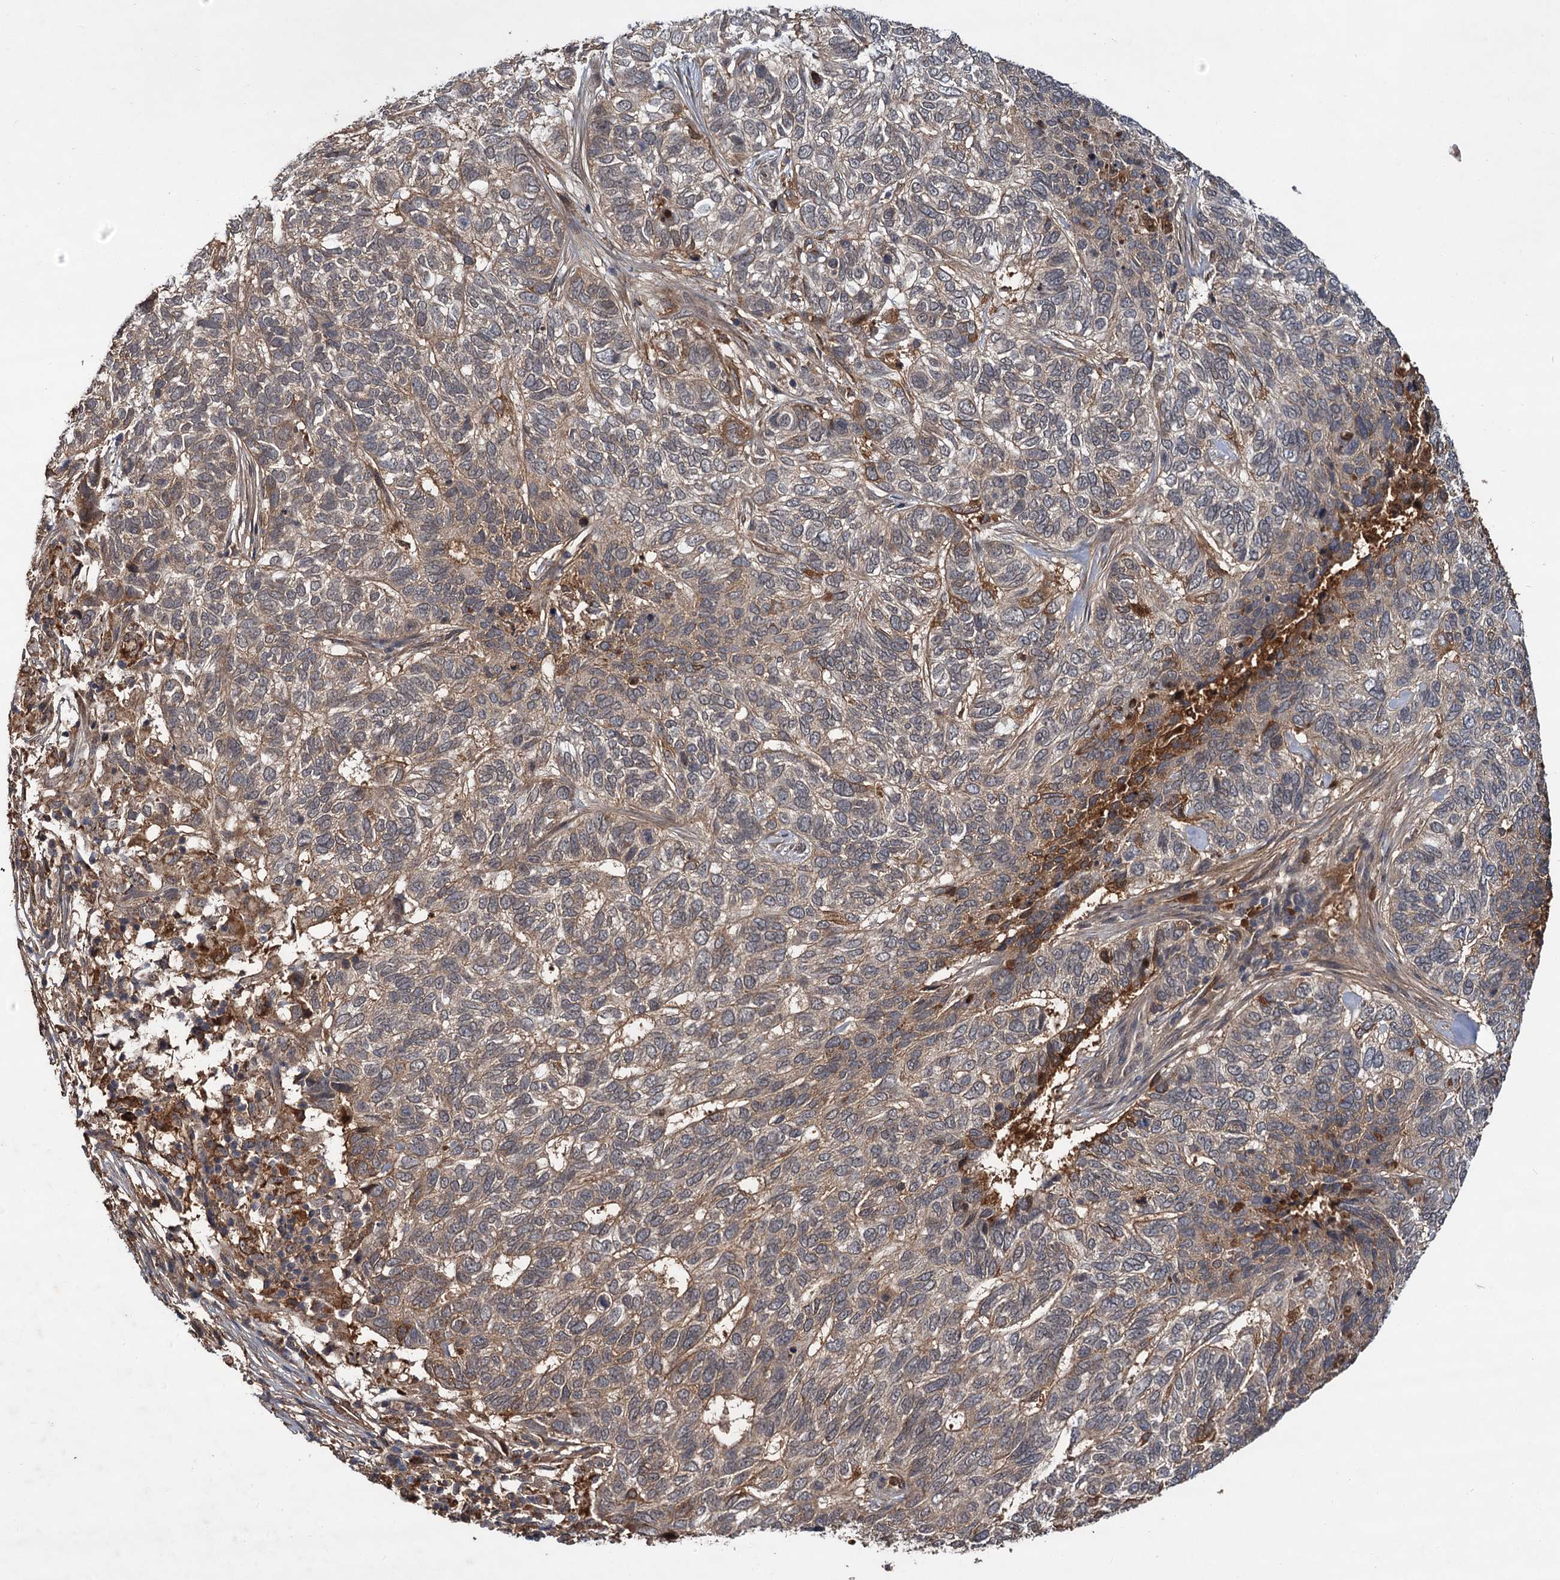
{"staining": {"intensity": "moderate", "quantity": "<25%", "location": "cytoplasmic/membranous"}, "tissue": "skin cancer", "cell_type": "Tumor cells", "image_type": "cancer", "snomed": [{"axis": "morphology", "description": "Basal cell carcinoma"}, {"axis": "topography", "description": "Skin"}], "caption": "This photomicrograph shows IHC staining of skin cancer (basal cell carcinoma), with low moderate cytoplasmic/membranous positivity in about <25% of tumor cells.", "gene": "MBD6", "patient": {"sex": "female", "age": 65}}